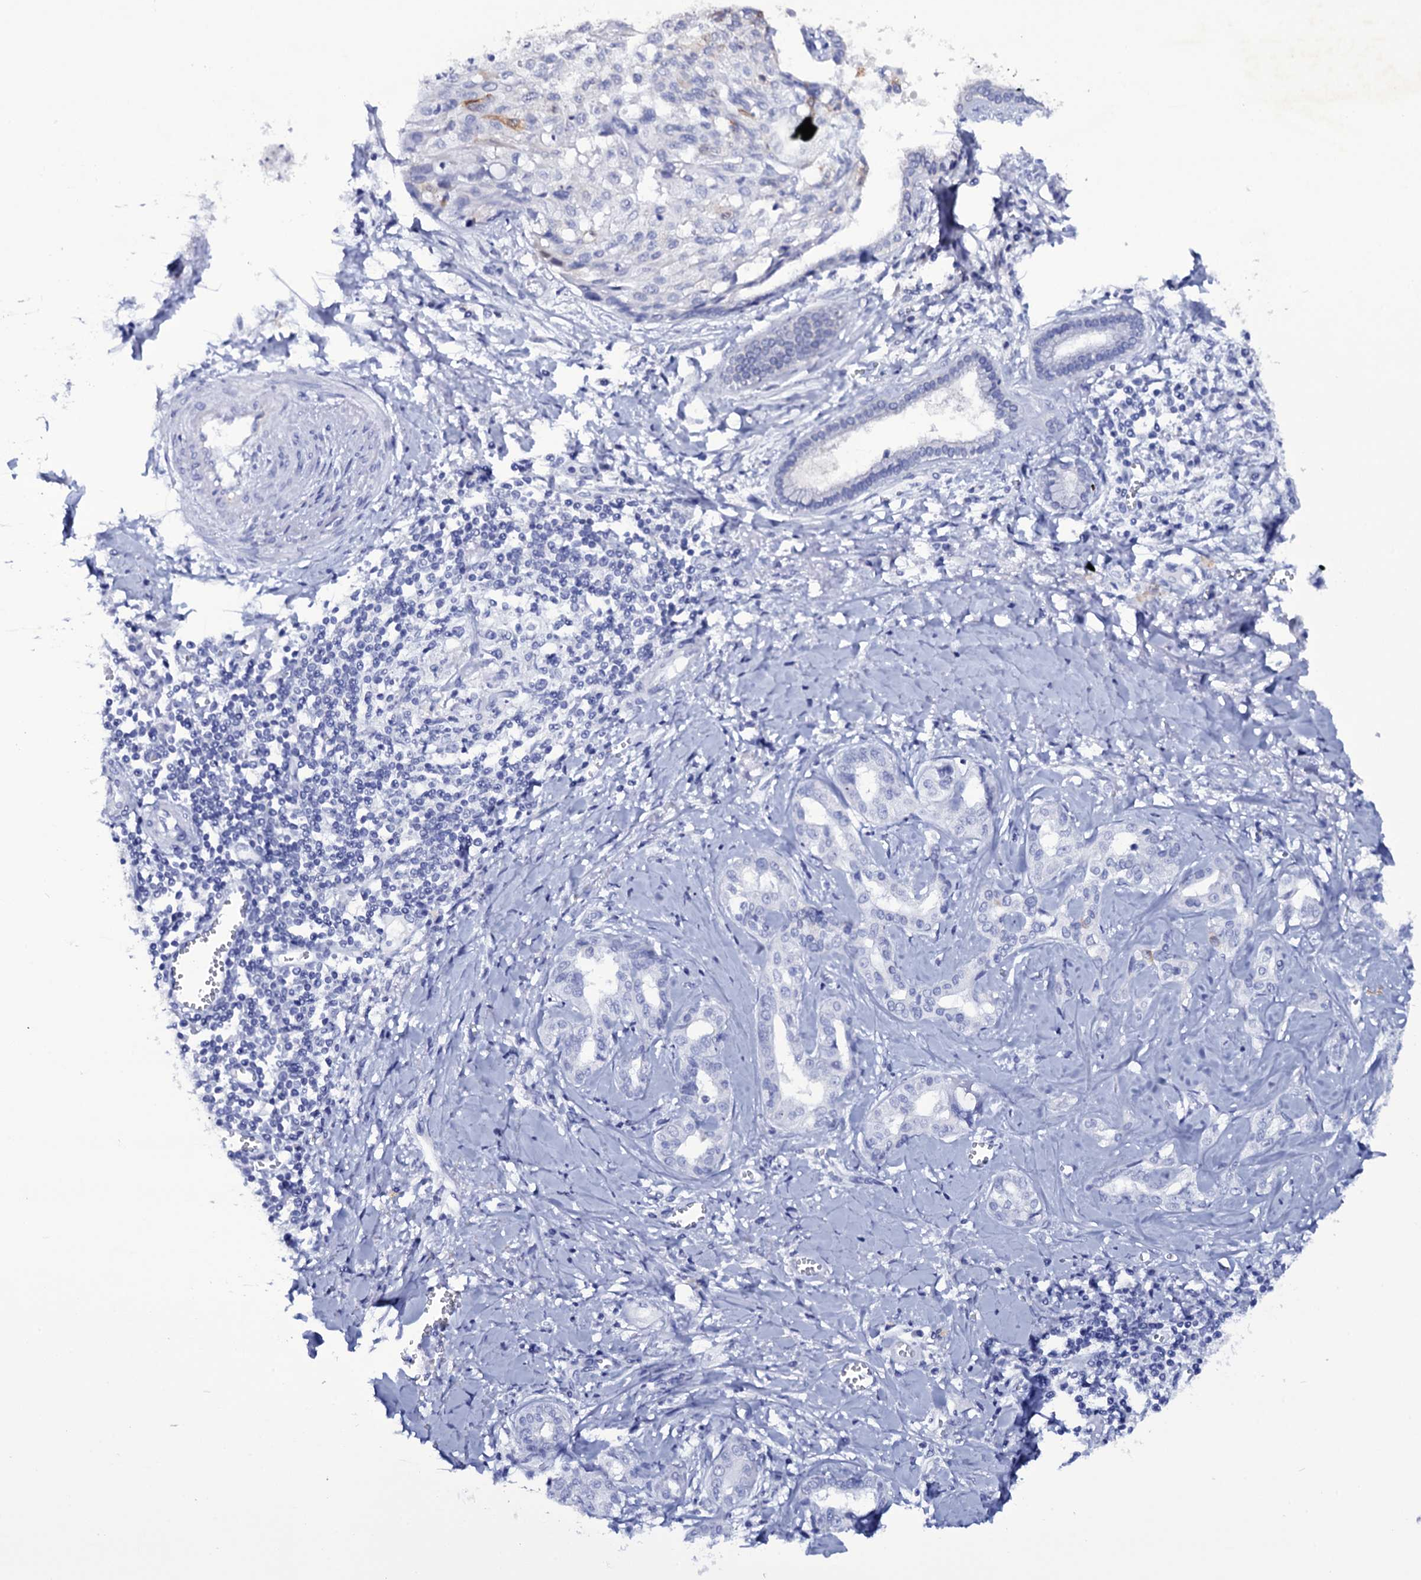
{"staining": {"intensity": "negative", "quantity": "none", "location": "none"}, "tissue": "liver cancer", "cell_type": "Tumor cells", "image_type": "cancer", "snomed": [{"axis": "morphology", "description": "Cholangiocarcinoma"}, {"axis": "topography", "description": "Liver"}], "caption": "The IHC photomicrograph has no significant expression in tumor cells of liver cancer (cholangiocarcinoma) tissue. The staining is performed using DAB (3,3'-diaminobenzidine) brown chromogen with nuclei counter-stained in using hematoxylin.", "gene": "ITPRID2", "patient": {"sex": "female", "age": 77}}